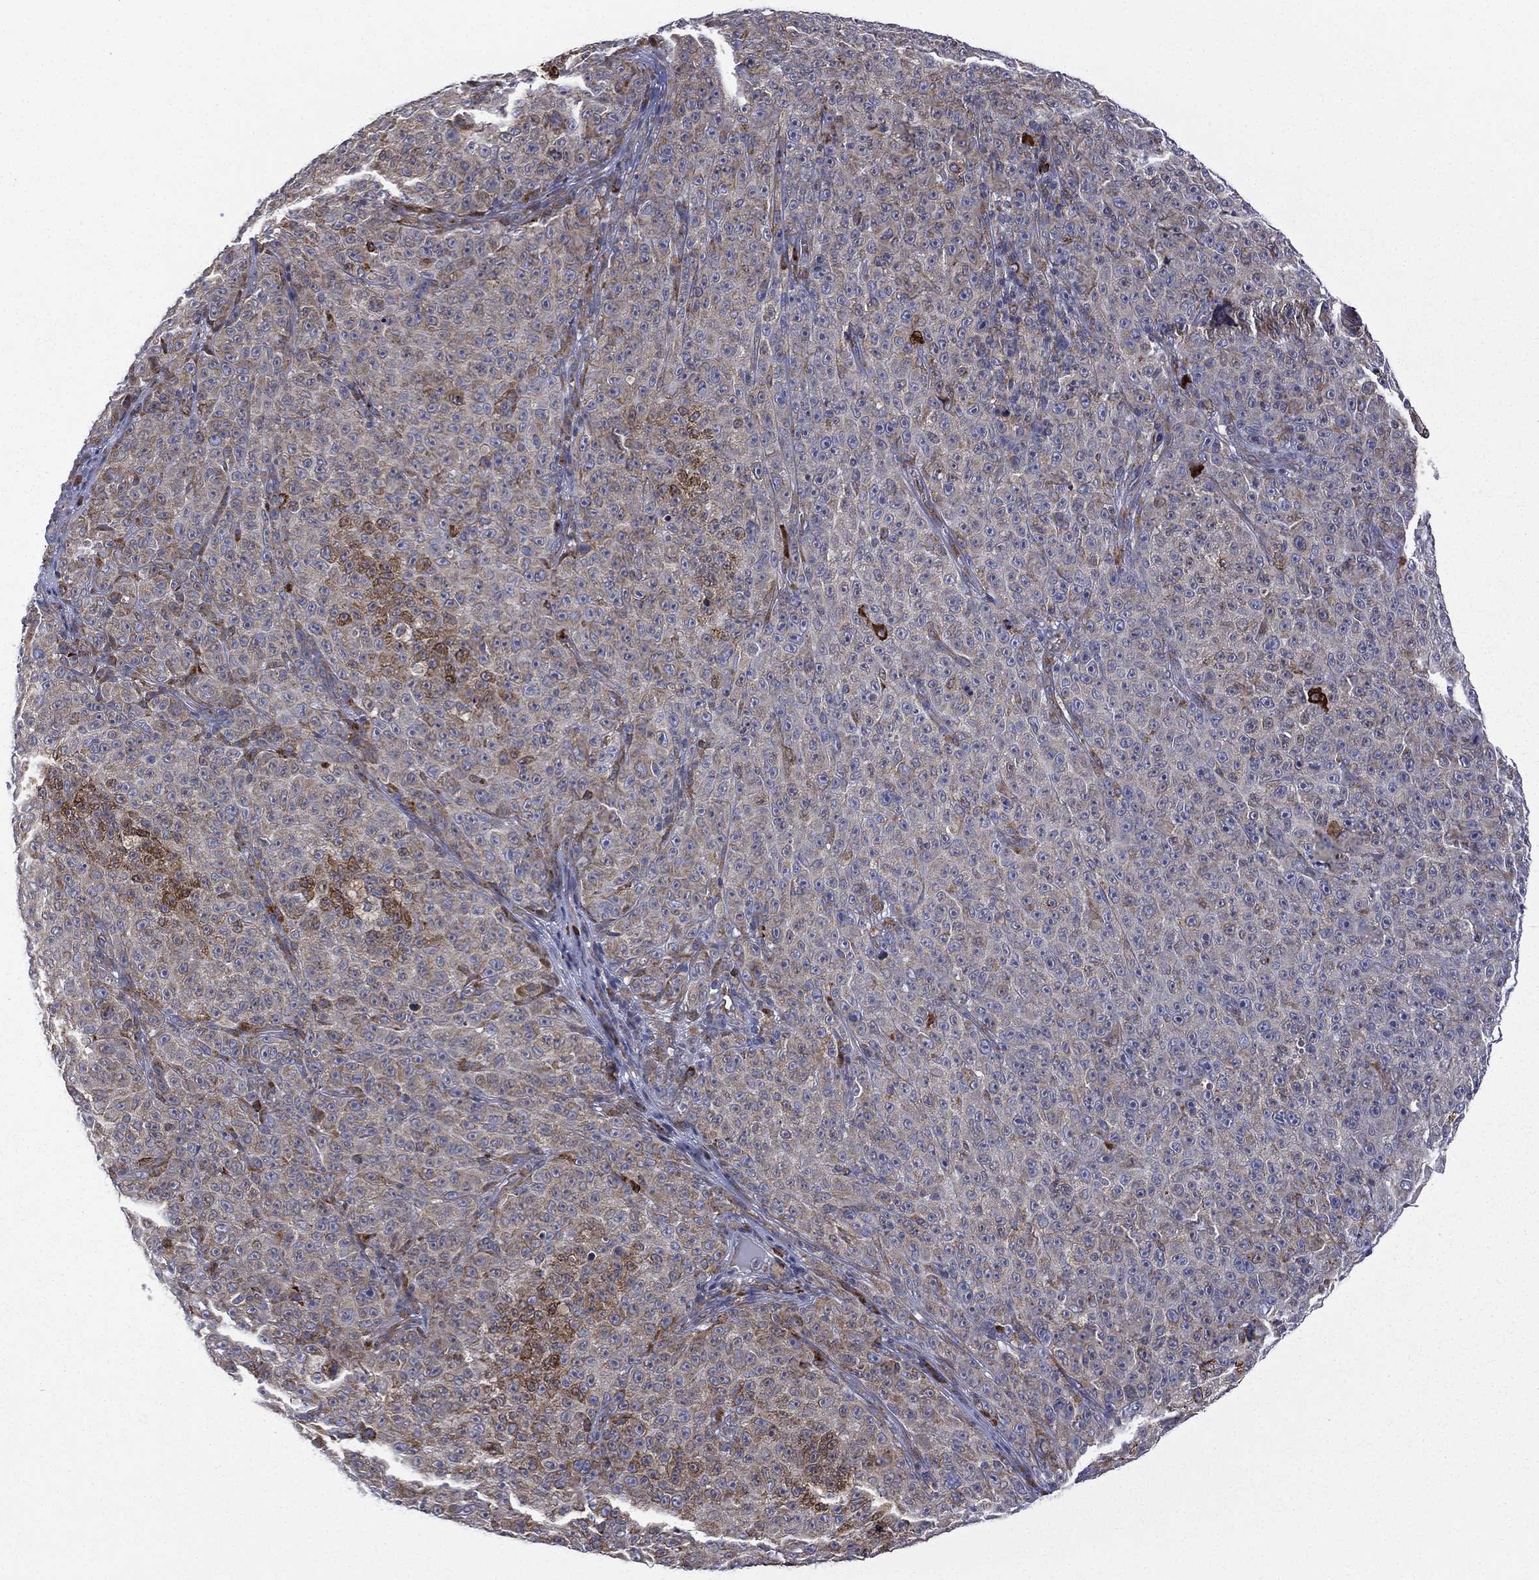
{"staining": {"intensity": "moderate", "quantity": "25%-75%", "location": "cytoplasmic/membranous"}, "tissue": "melanoma", "cell_type": "Tumor cells", "image_type": "cancer", "snomed": [{"axis": "morphology", "description": "Malignant melanoma, NOS"}, {"axis": "topography", "description": "Skin"}], "caption": "Protein staining of melanoma tissue demonstrates moderate cytoplasmic/membranous positivity in about 25%-75% of tumor cells.", "gene": "C20orf96", "patient": {"sex": "female", "age": 82}}